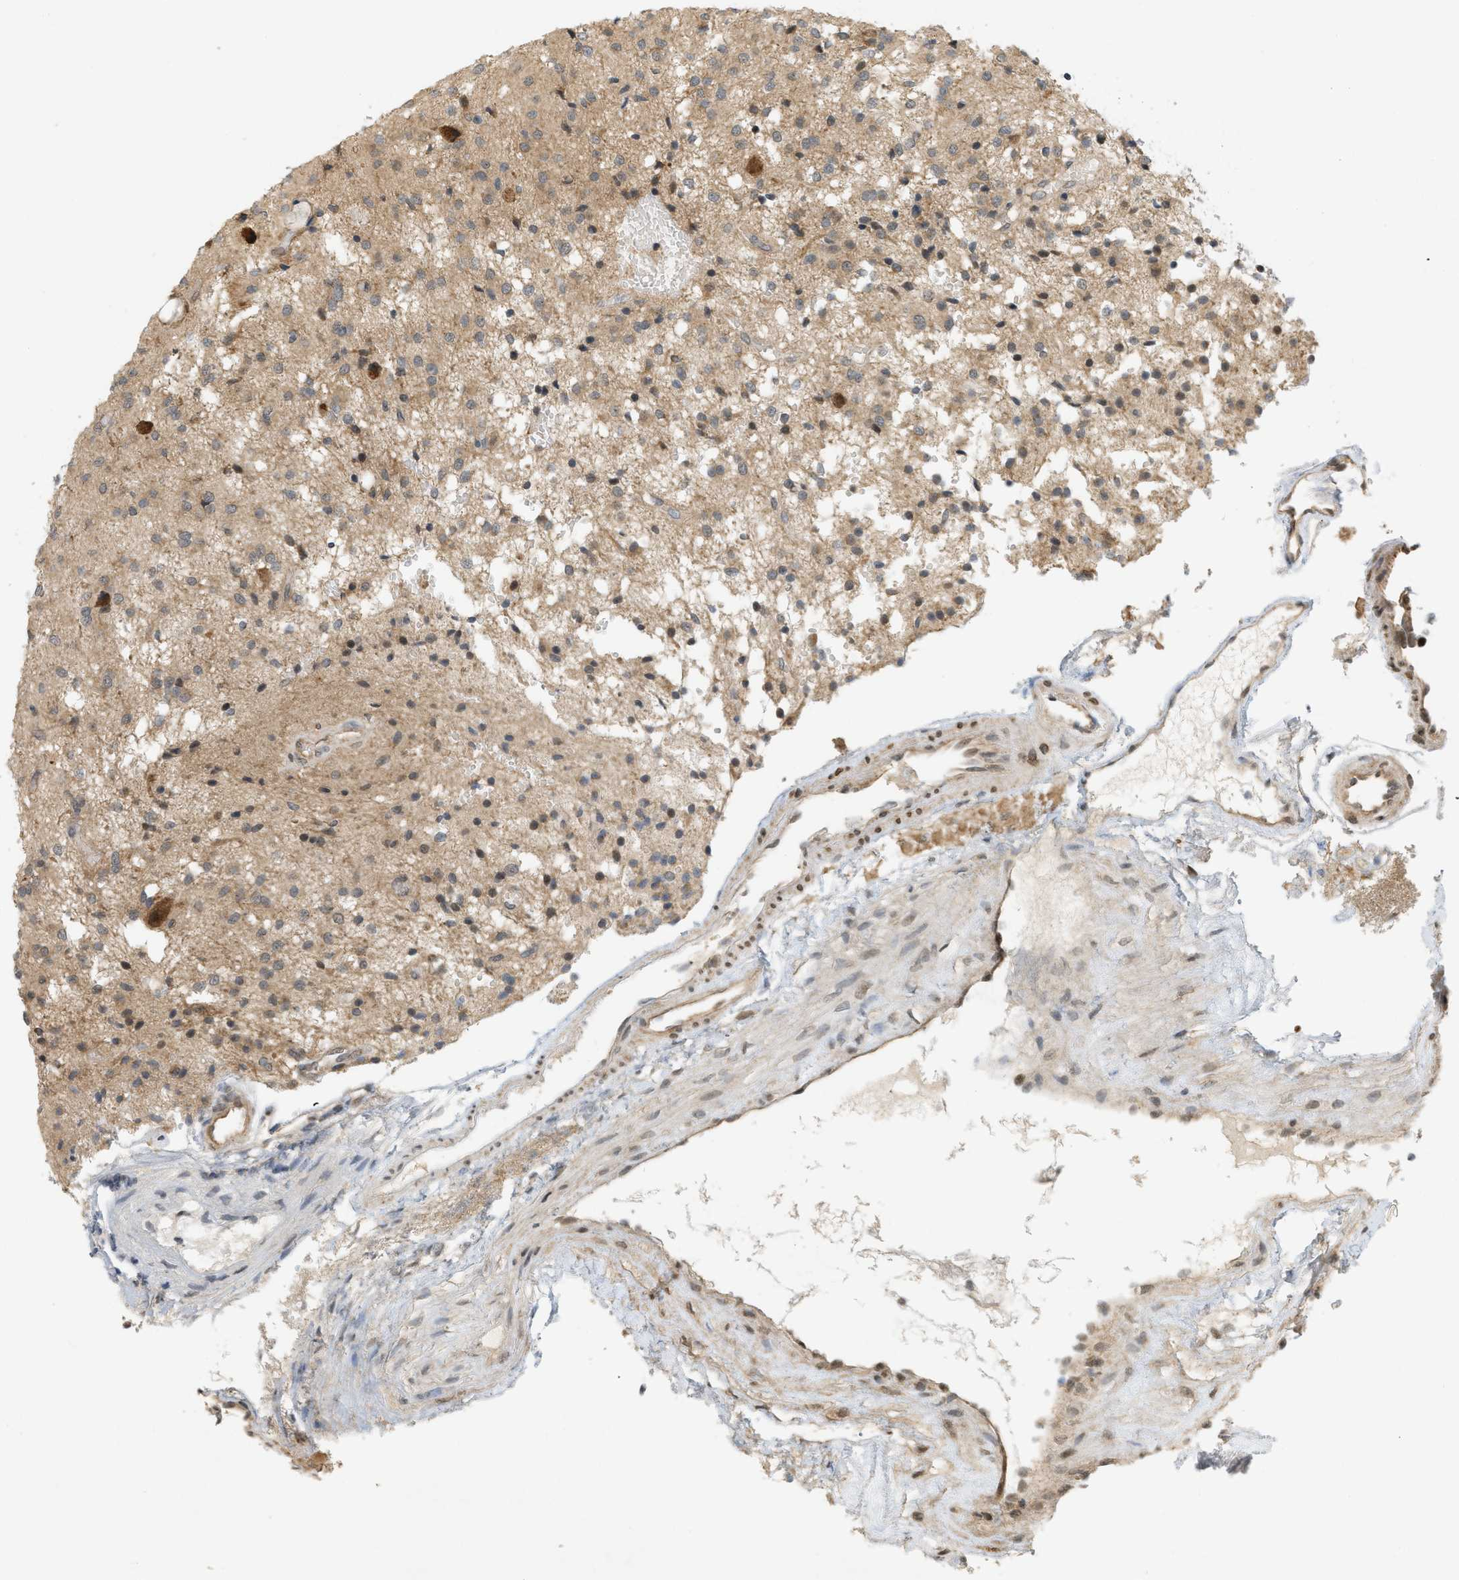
{"staining": {"intensity": "moderate", "quantity": "25%-75%", "location": "cytoplasmic/membranous"}, "tissue": "glioma", "cell_type": "Tumor cells", "image_type": "cancer", "snomed": [{"axis": "morphology", "description": "Glioma, malignant, High grade"}, {"axis": "topography", "description": "Brain"}], "caption": "This photomicrograph exhibits IHC staining of glioma, with medium moderate cytoplasmic/membranous staining in about 25%-75% of tumor cells.", "gene": "PRKD1", "patient": {"sex": "female", "age": 59}}